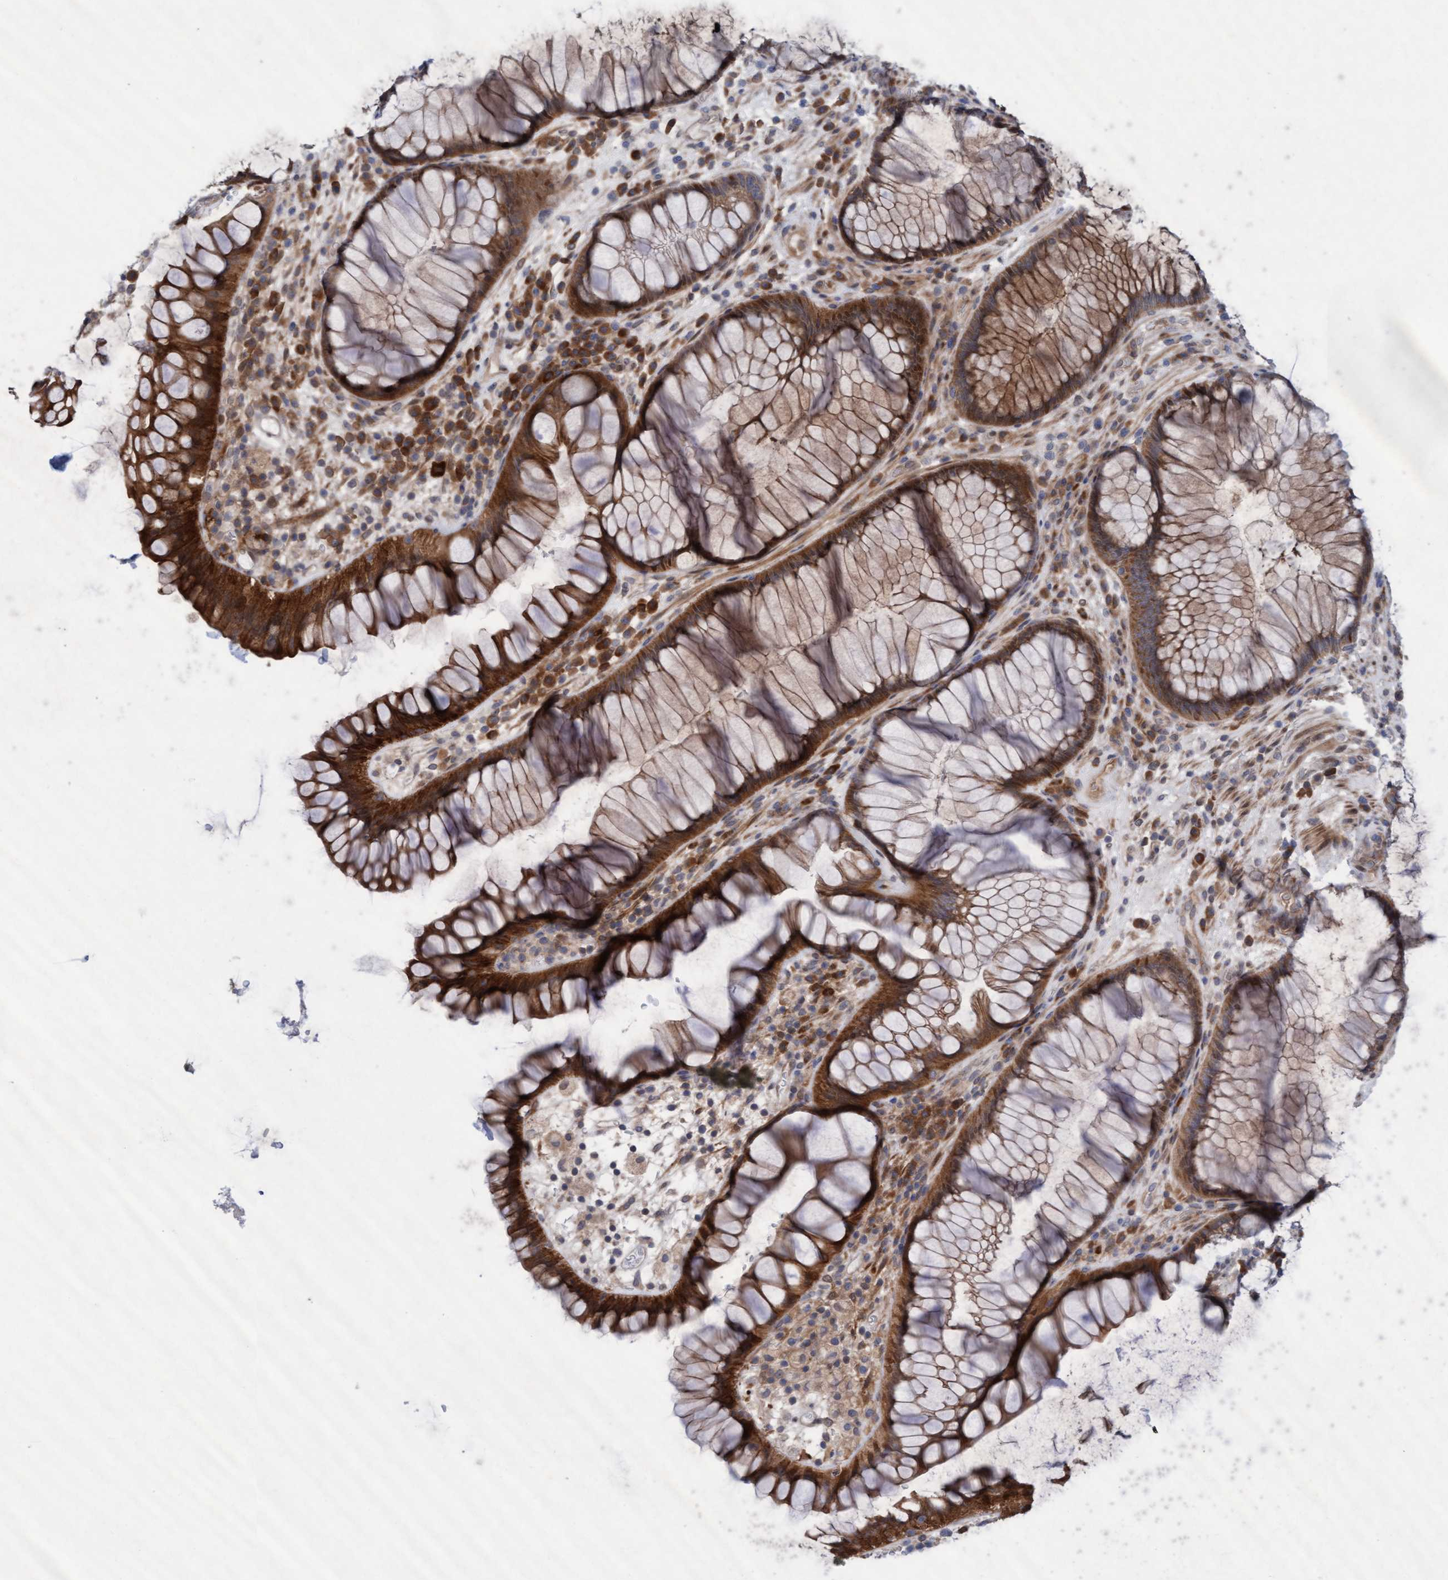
{"staining": {"intensity": "strong", "quantity": ">75%", "location": "cytoplasmic/membranous"}, "tissue": "rectum", "cell_type": "Glandular cells", "image_type": "normal", "snomed": [{"axis": "morphology", "description": "Normal tissue, NOS"}, {"axis": "topography", "description": "Rectum"}], "caption": "This histopathology image reveals immunohistochemistry (IHC) staining of normal human rectum, with high strong cytoplasmic/membranous staining in about >75% of glandular cells.", "gene": "PLCD1", "patient": {"sex": "male", "age": 51}}